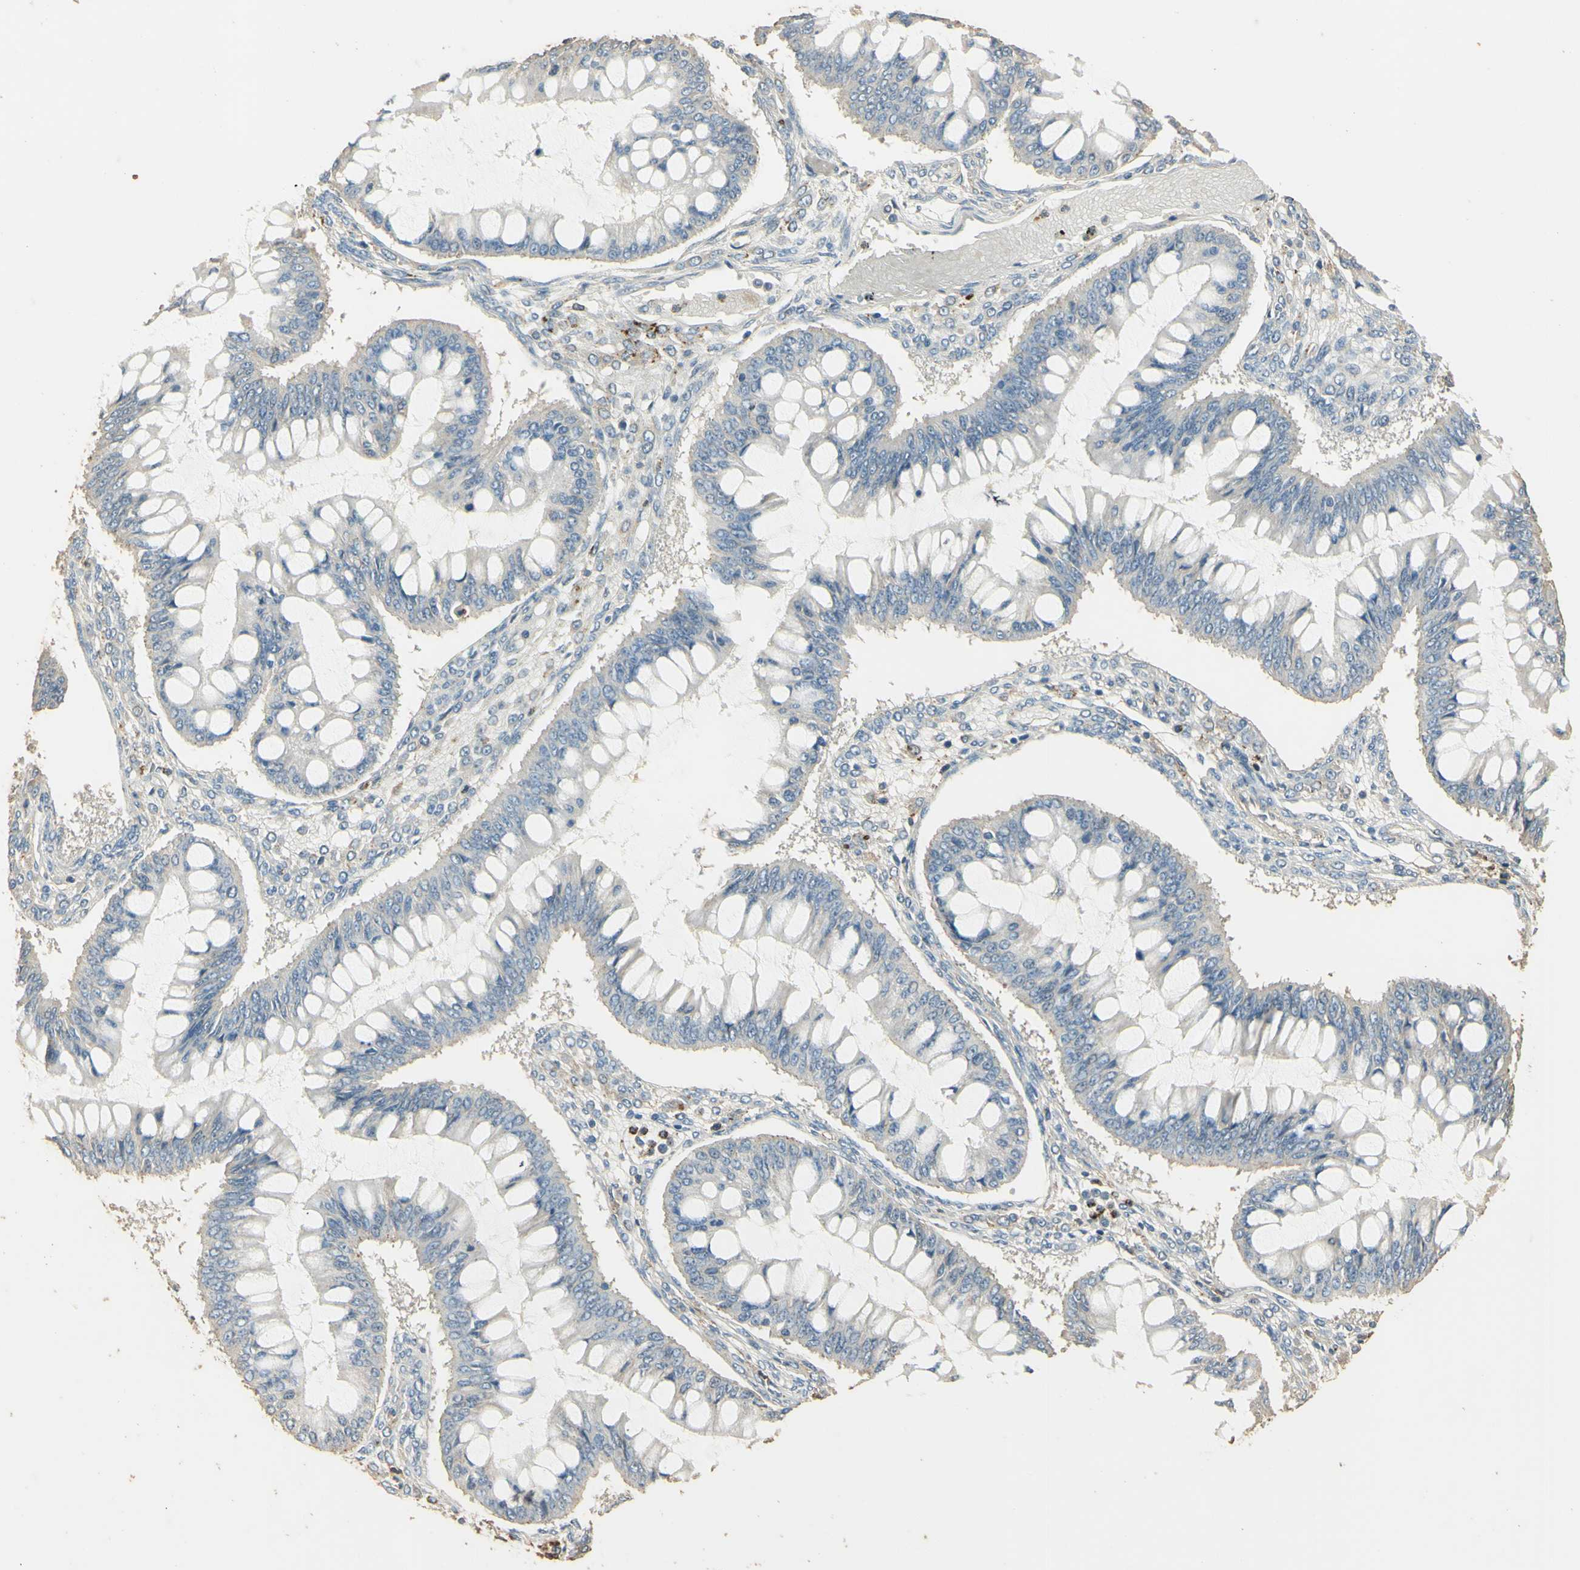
{"staining": {"intensity": "negative", "quantity": "none", "location": "none"}, "tissue": "ovarian cancer", "cell_type": "Tumor cells", "image_type": "cancer", "snomed": [{"axis": "morphology", "description": "Cystadenocarcinoma, mucinous, NOS"}, {"axis": "topography", "description": "Ovary"}], "caption": "An immunohistochemistry photomicrograph of ovarian cancer (mucinous cystadenocarcinoma) is shown. There is no staining in tumor cells of ovarian cancer (mucinous cystadenocarcinoma).", "gene": "ARHGEF17", "patient": {"sex": "female", "age": 73}}